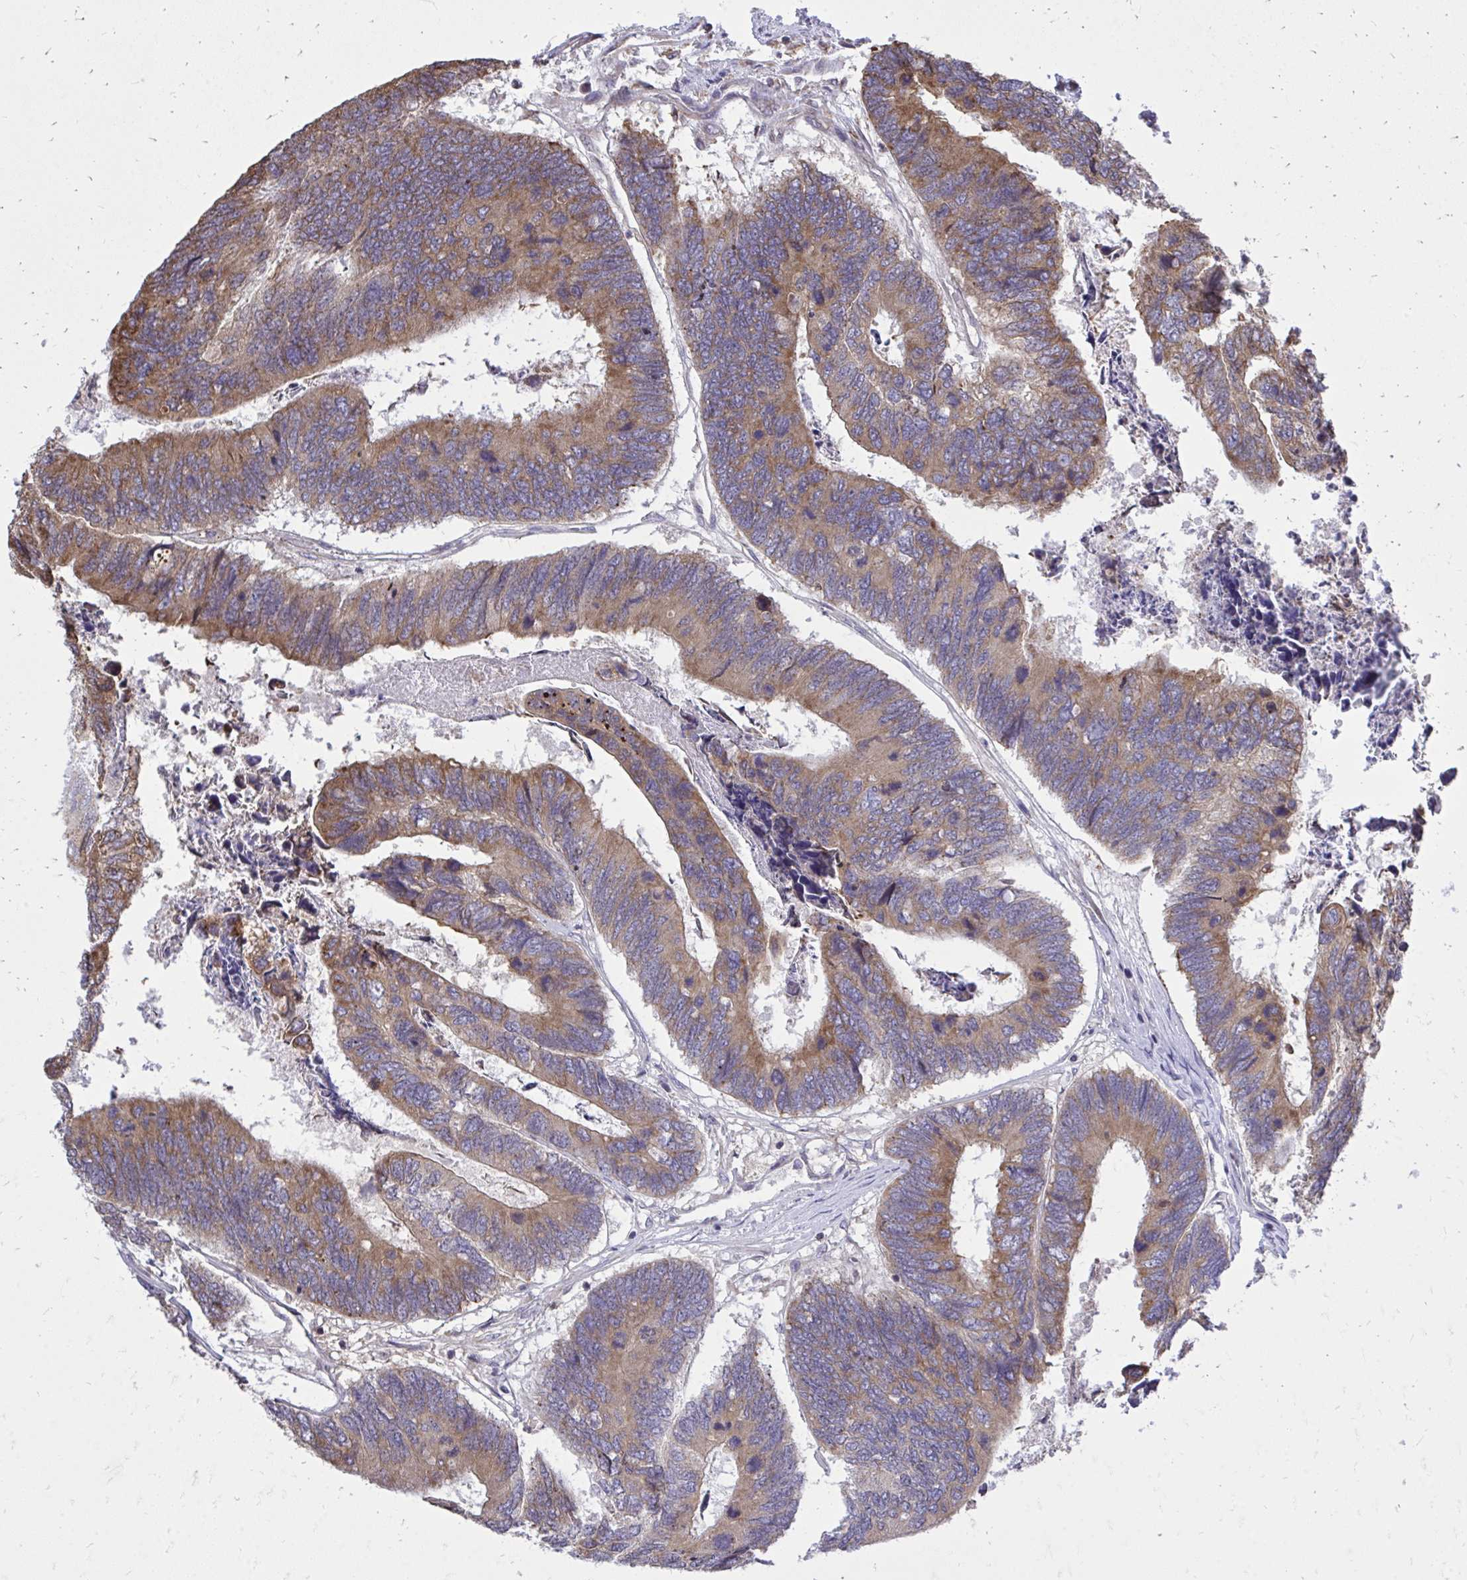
{"staining": {"intensity": "moderate", "quantity": ">75%", "location": "cytoplasmic/membranous"}, "tissue": "colorectal cancer", "cell_type": "Tumor cells", "image_type": "cancer", "snomed": [{"axis": "morphology", "description": "Adenocarcinoma, NOS"}, {"axis": "topography", "description": "Colon"}], "caption": "A photomicrograph of colorectal adenocarcinoma stained for a protein reveals moderate cytoplasmic/membranous brown staining in tumor cells. The protein of interest is shown in brown color, while the nuclei are stained blue.", "gene": "METTL9", "patient": {"sex": "female", "age": 67}}